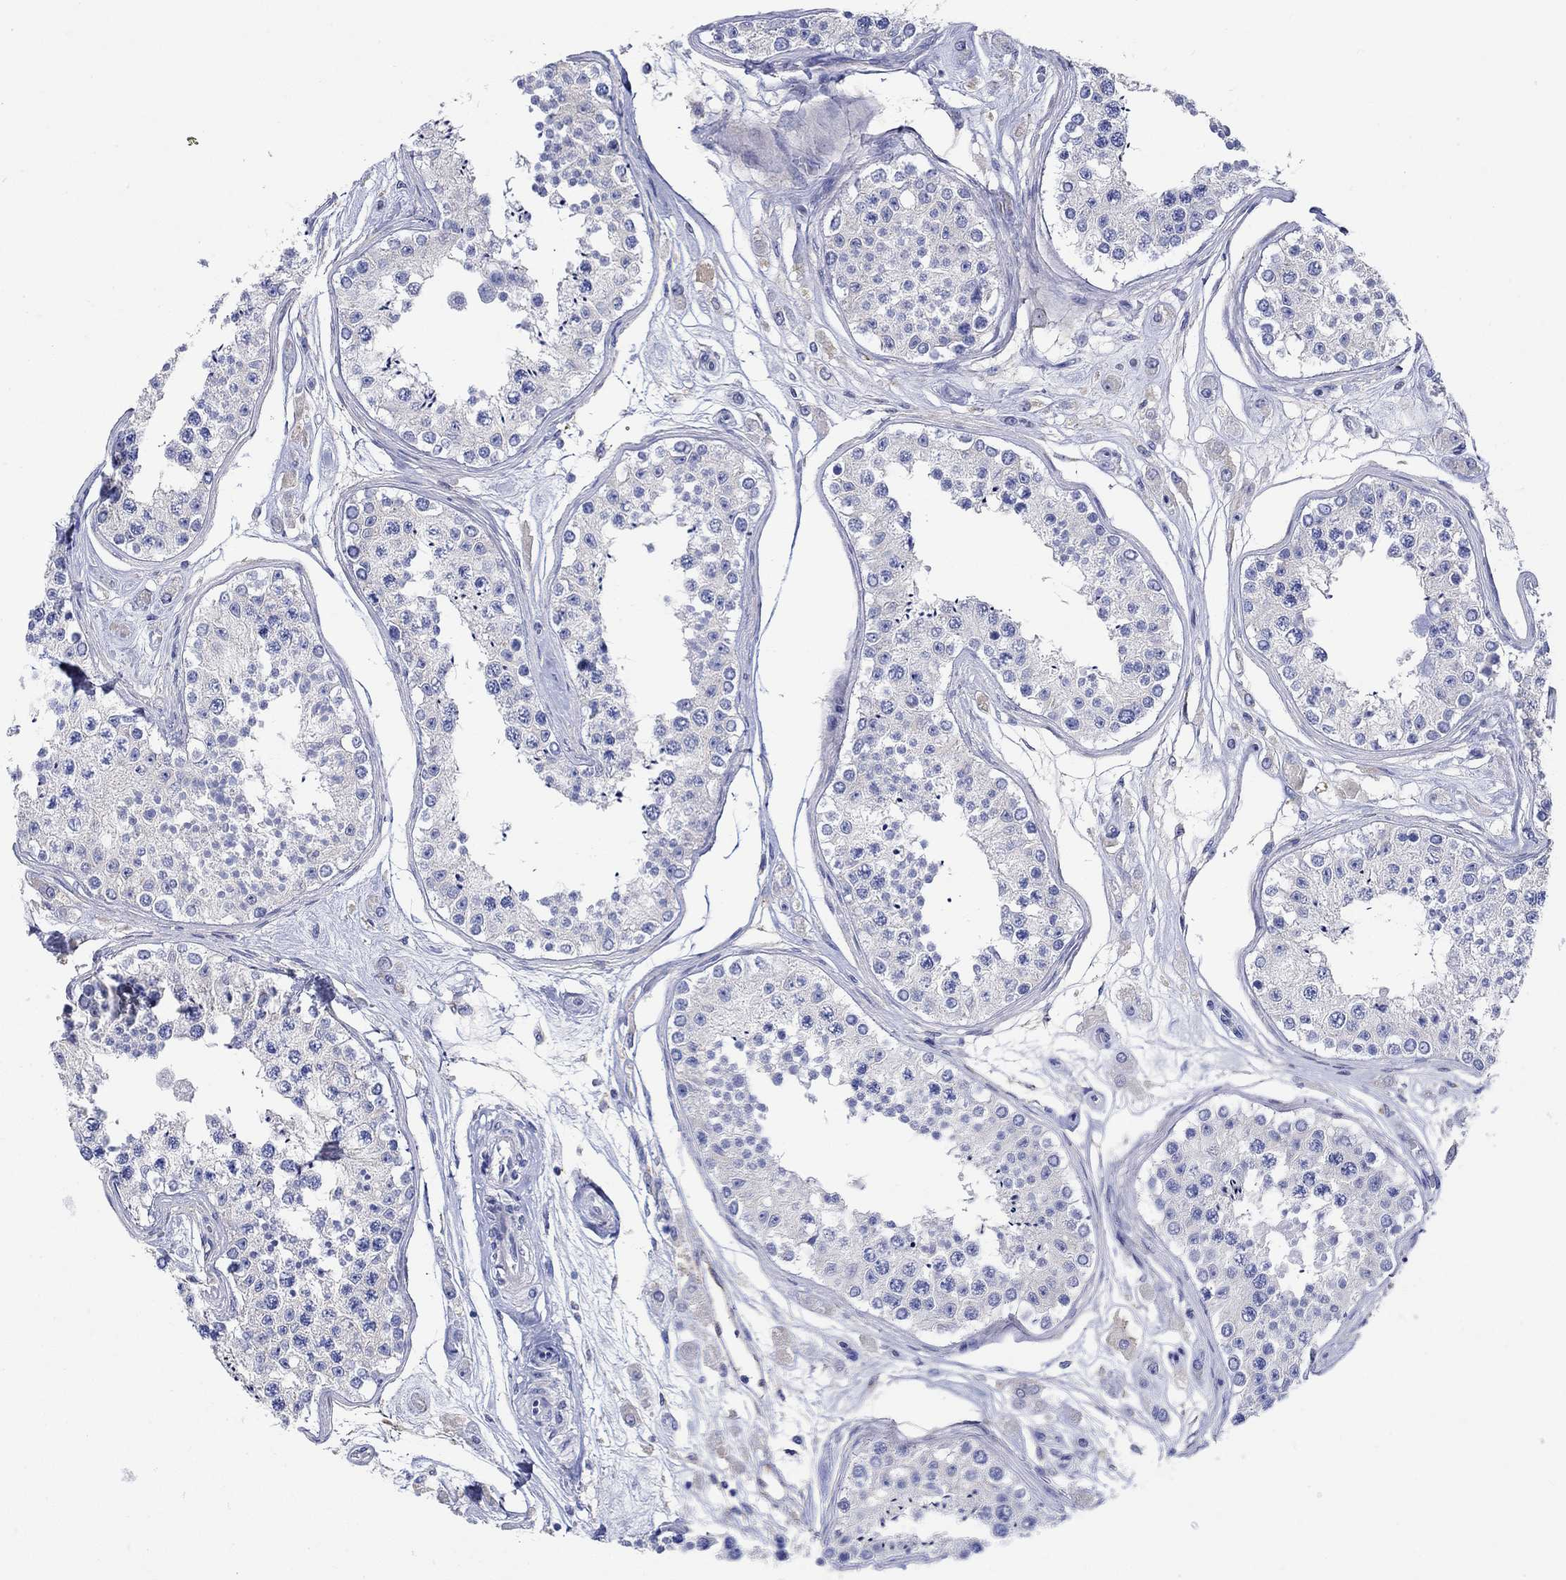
{"staining": {"intensity": "negative", "quantity": "none", "location": "none"}, "tissue": "testis", "cell_type": "Cells in seminiferous ducts", "image_type": "normal", "snomed": [{"axis": "morphology", "description": "Normal tissue, NOS"}, {"axis": "topography", "description": "Testis"}], "caption": "DAB (3,3'-diaminobenzidine) immunohistochemical staining of benign testis displays no significant expression in cells in seminiferous ducts. (DAB (3,3'-diaminobenzidine) IHC visualized using brightfield microscopy, high magnification).", "gene": "P2RY6", "patient": {"sex": "male", "age": 25}}